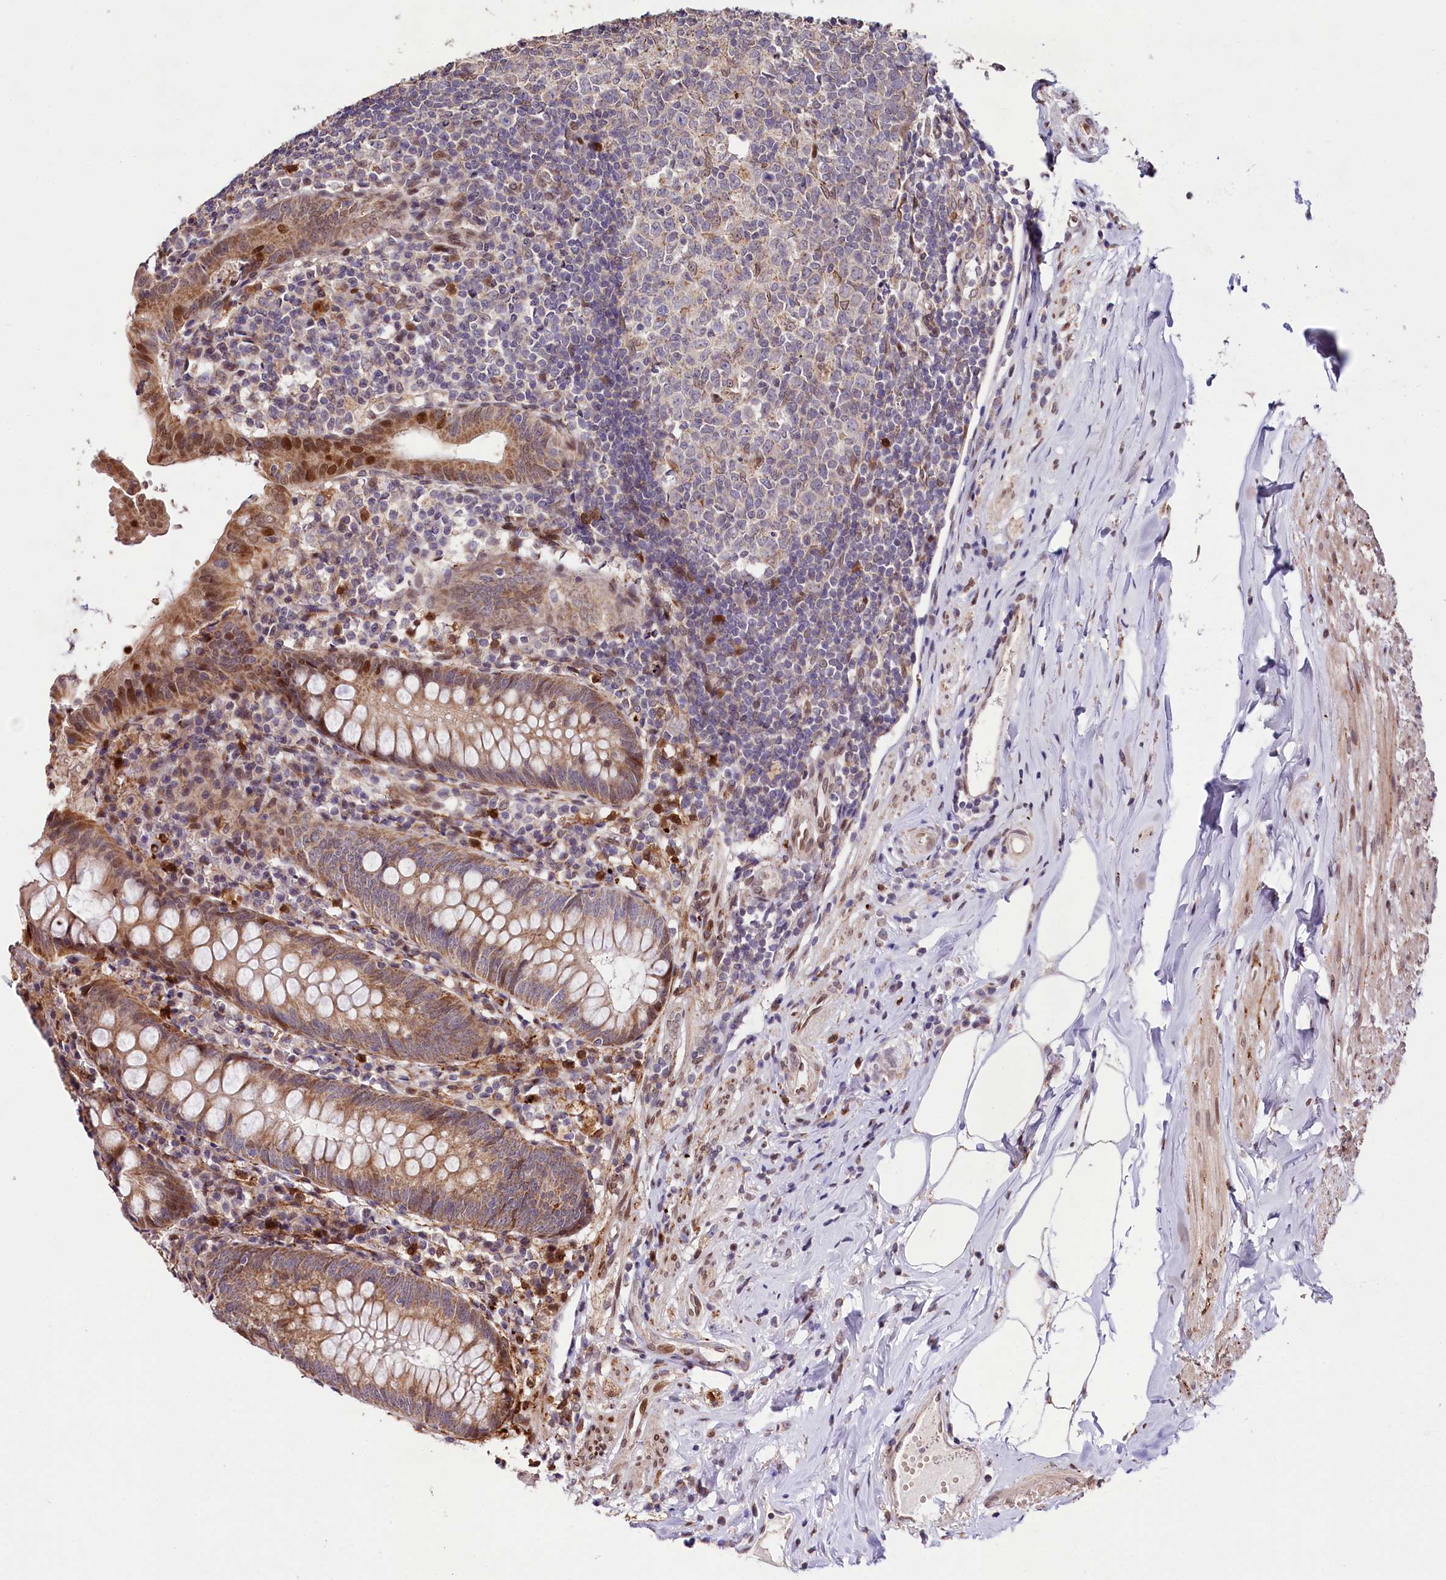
{"staining": {"intensity": "moderate", "quantity": ">75%", "location": "cytoplasmic/membranous,nuclear"}, "tissue": "appendix", "cell_type": "Glandular cells", "image_type": "normal", "snomed": [{"axis": "morphology", "description": "Normal tissue, NOS"}, {"axis": "topography", "description": "Appendix"}], "caption": "Immunohistochemistry (DAB) staining of normal appendix shows moderate cytoplasmic/membranous,nuclear protein positivity in approximately >75% of glandular cells.", "gene": "ZNF226", "patient": {"sex": "female", "age": 54}}